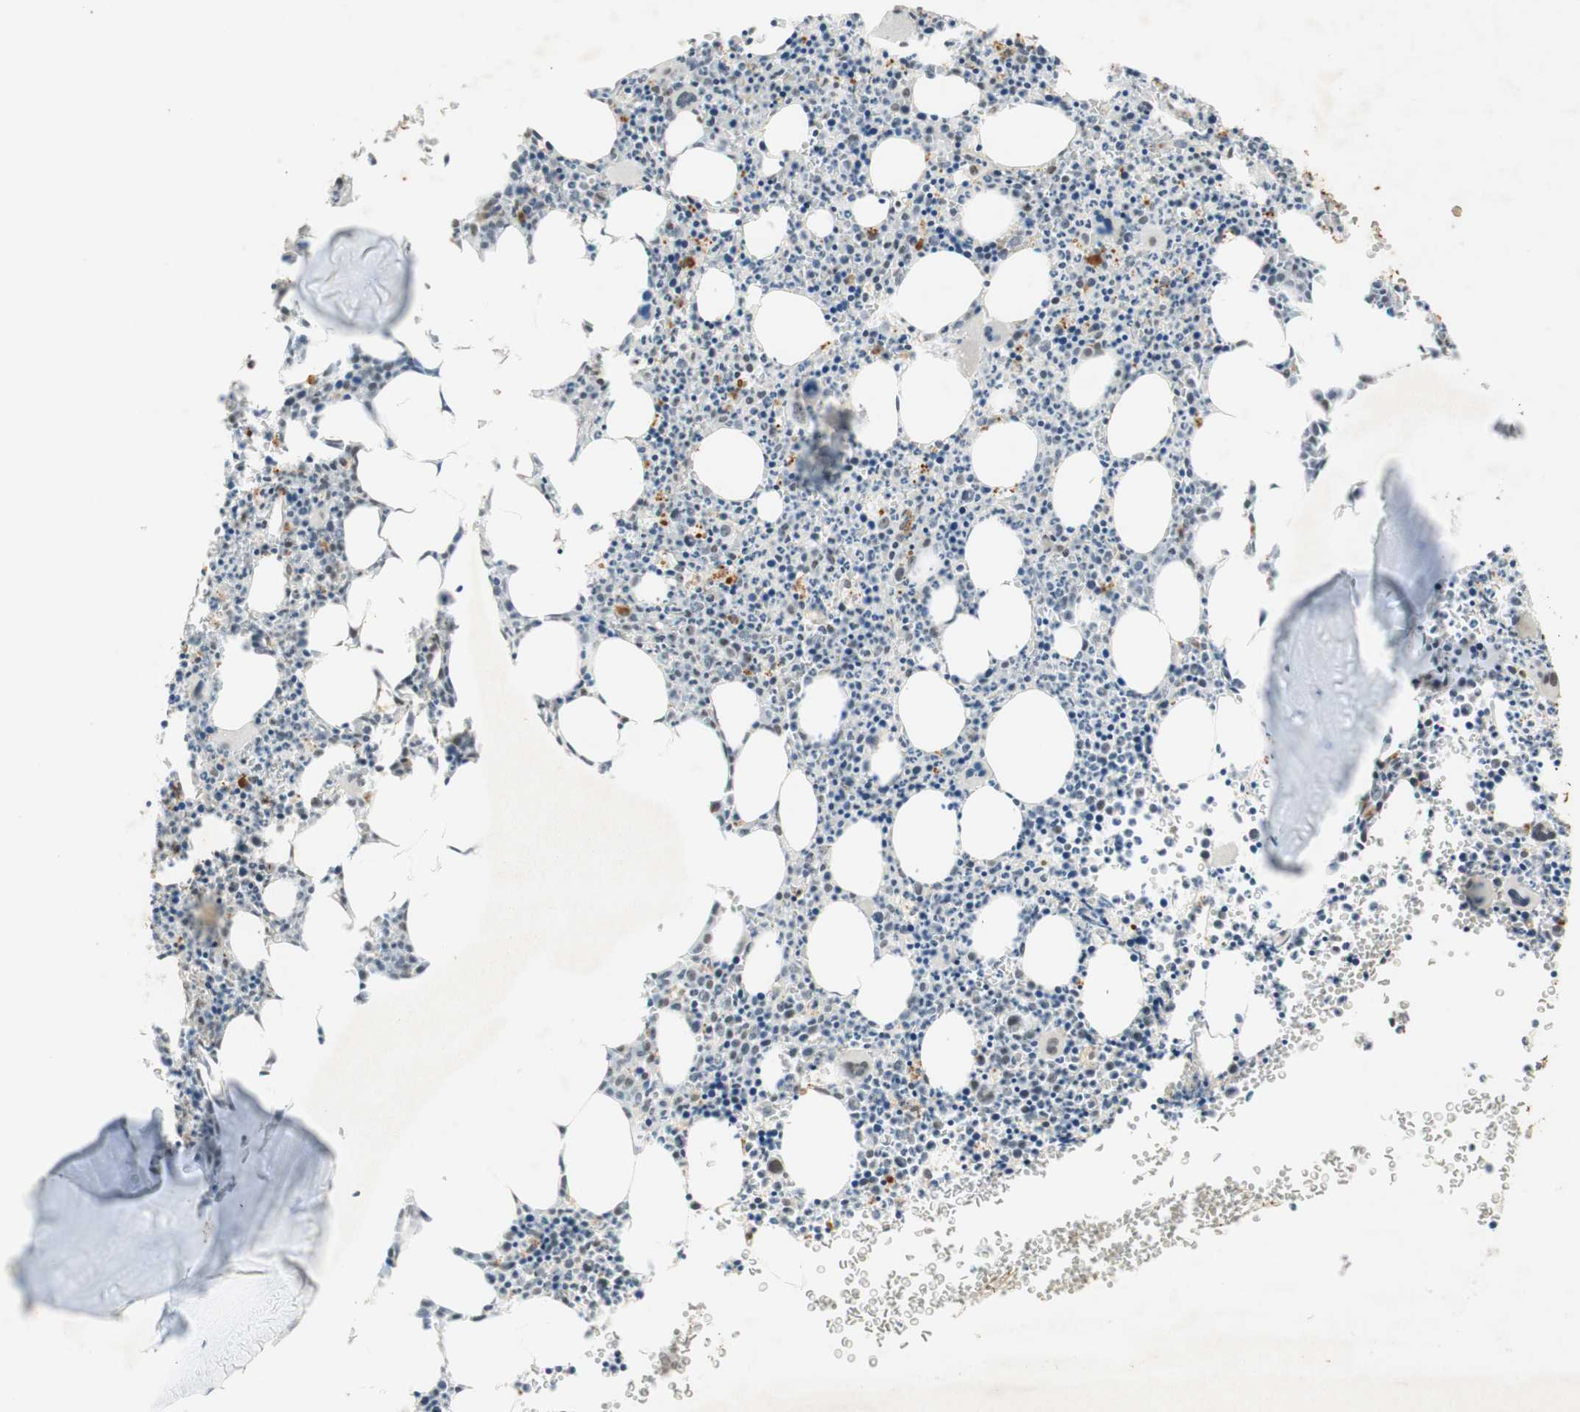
{"staining": {"intensity": "weak", "quantity": "25%-75%", "location": "nuclear"}, "tissue": "bone marrow", "cell_type": "Hematopoietic cells", "image_type": "normal", "snomed": [{"axis": "morphology", "description": "Normal tissue, NOS"}, {"axis": "morphology", "description": "Inflammation, NOS"}, {"axis": "topography", "description": "Bone marrow"}], "caption": "Immunohistochemistry (IHC) image of benign bone marrow: human bone marrow stained using immunohistochemistry (IHC) shows low levels of weak protein expression localized specifically in the nuclear of hematopoietic cells, appearing as a nuclear brown color.", "gene": "IRF1", "patient": {"sex": "female", "age": 61}}